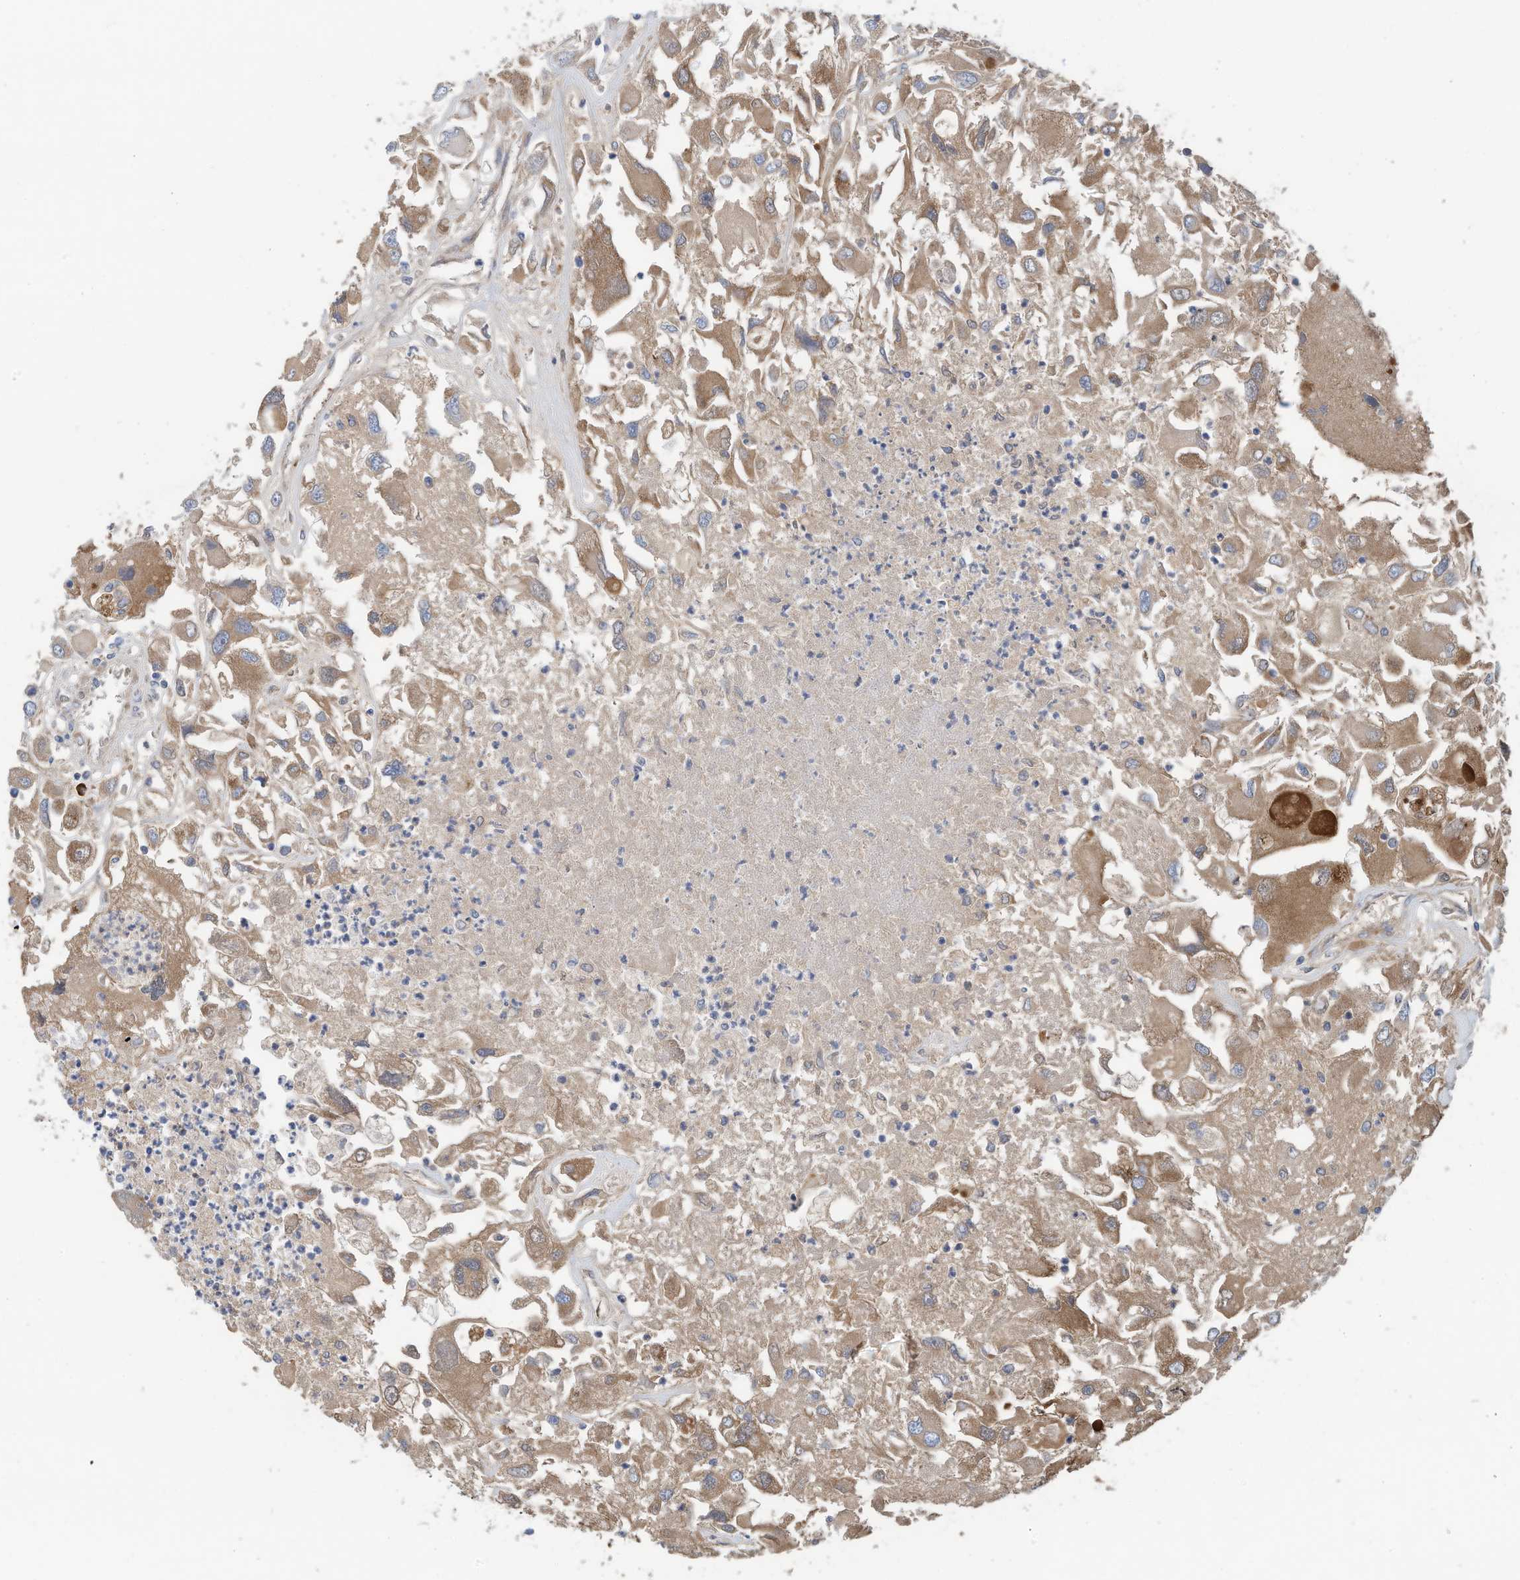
{"staining": {"intensity": "moderate", "quantity": ">75%", "location": "cytoplasmic/membranous"}, "tissue": "renal cancer", "cell_type": "Tumor cells", "image_type": "cancer", "snomed": [{"axis": "morphology", "description": "Adenocarcinoma, NOS"}, {"axis": "topography", "description": "Kidney"}], "caption": "Immunohistochemistry photomicrograph of neoplastic tissue: renal cancer (adenocarcinoma) stained using IHC reveals medium levels of moderate protein expression localized specifically in the cytoplasmic/membranous of tumor cells, appearing as a cytoplasmic/membranous brown color.", "gene": "SLC5A11", "patient": {"sex": "female", "age": 52}}